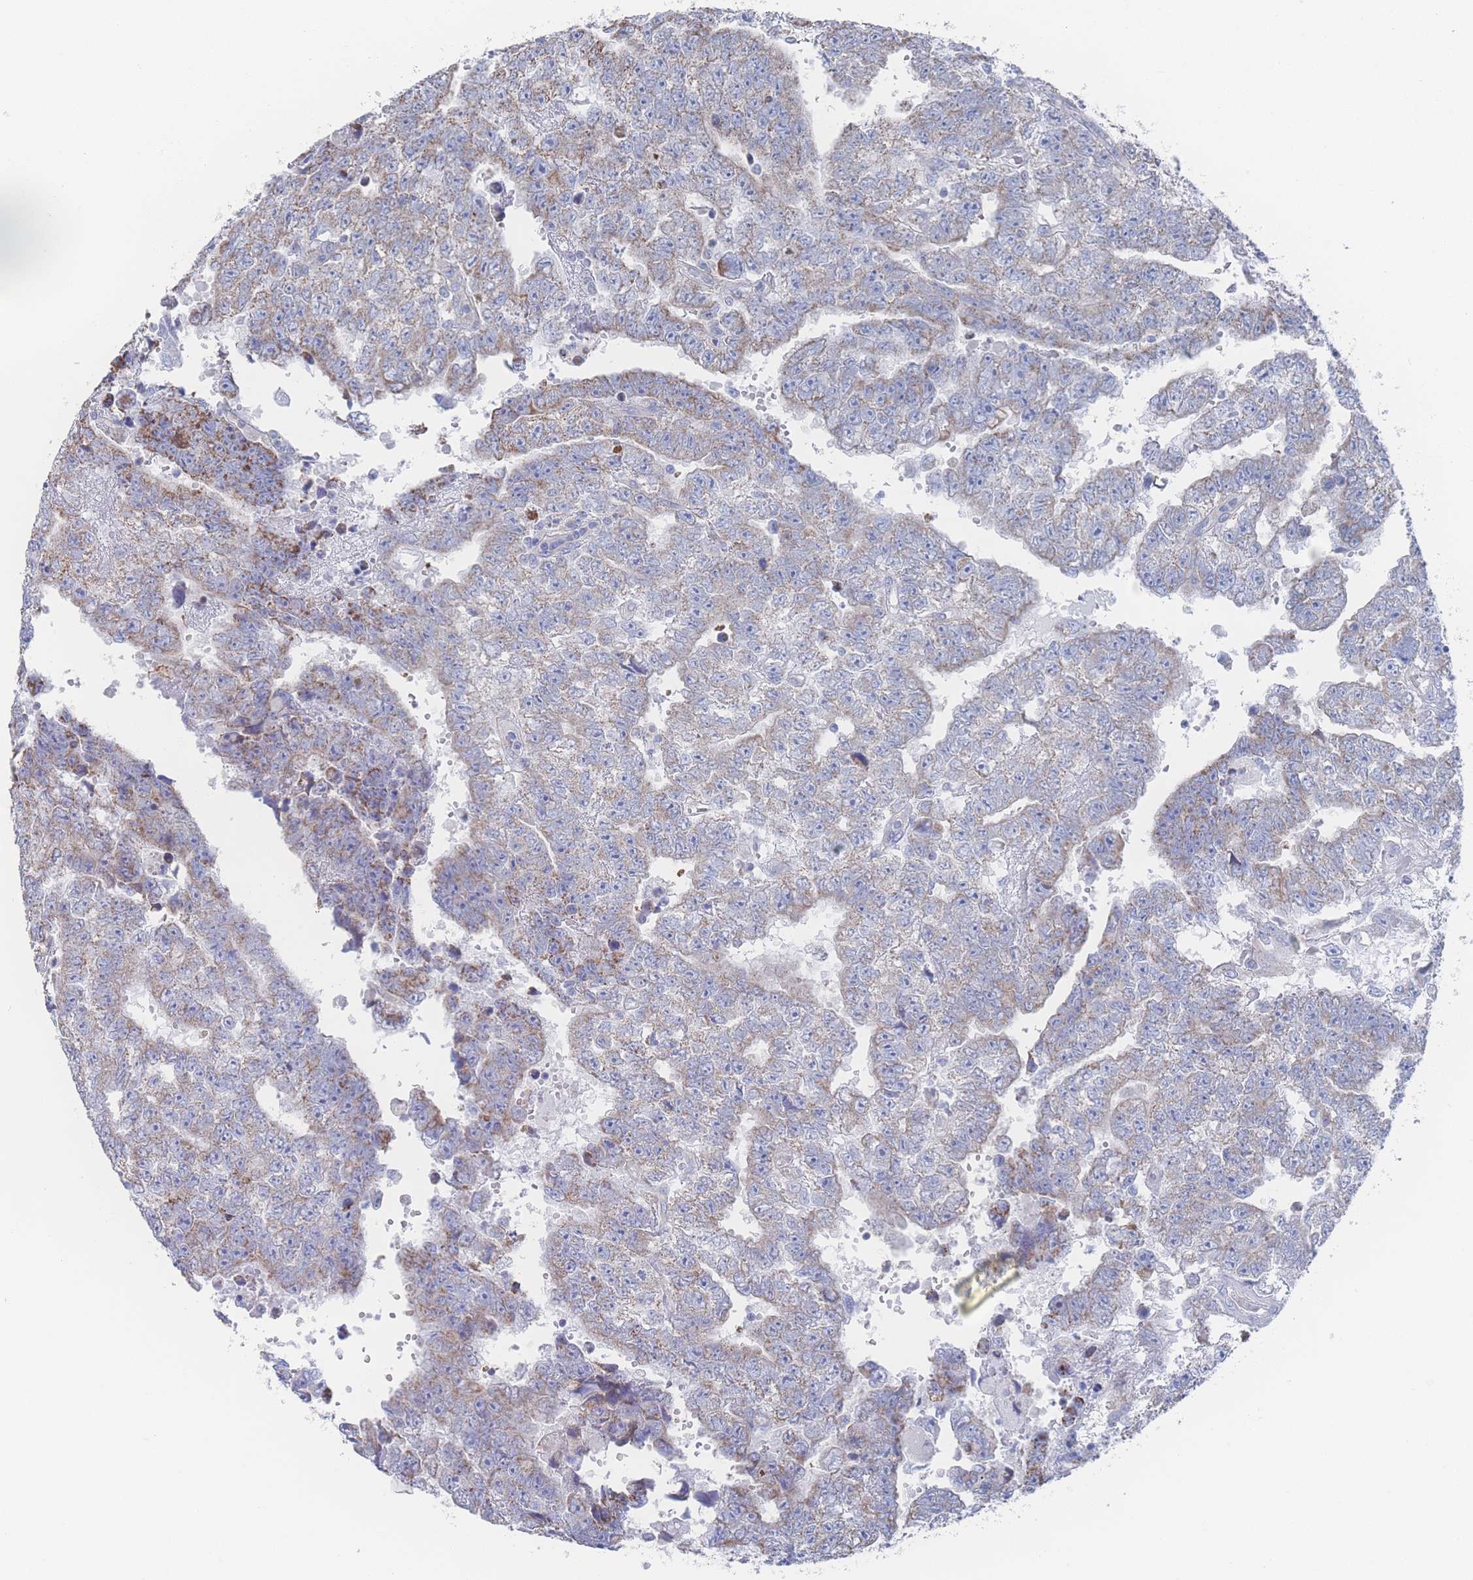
{"staining": {"intensity": "moderate", "quantity": "<25%", "location": "cytoplasmic/membranous"}, "tissue": "testis cancer", "cell_type": "Tumor cells", "image_type": "cancer", "snomed": [{"axis": "morphology", "description": "Carcinoma, Embryonal, NOS"}, {"axis": "topography", "description": "Testis"}], "caption": "Moderate cytoplasmic/membranous staining is identified in about <25% of tumor cells in embryonal carcinoma (testis).", "gene": "SNPH", "patient": {"sex": "male", "age": 25}}